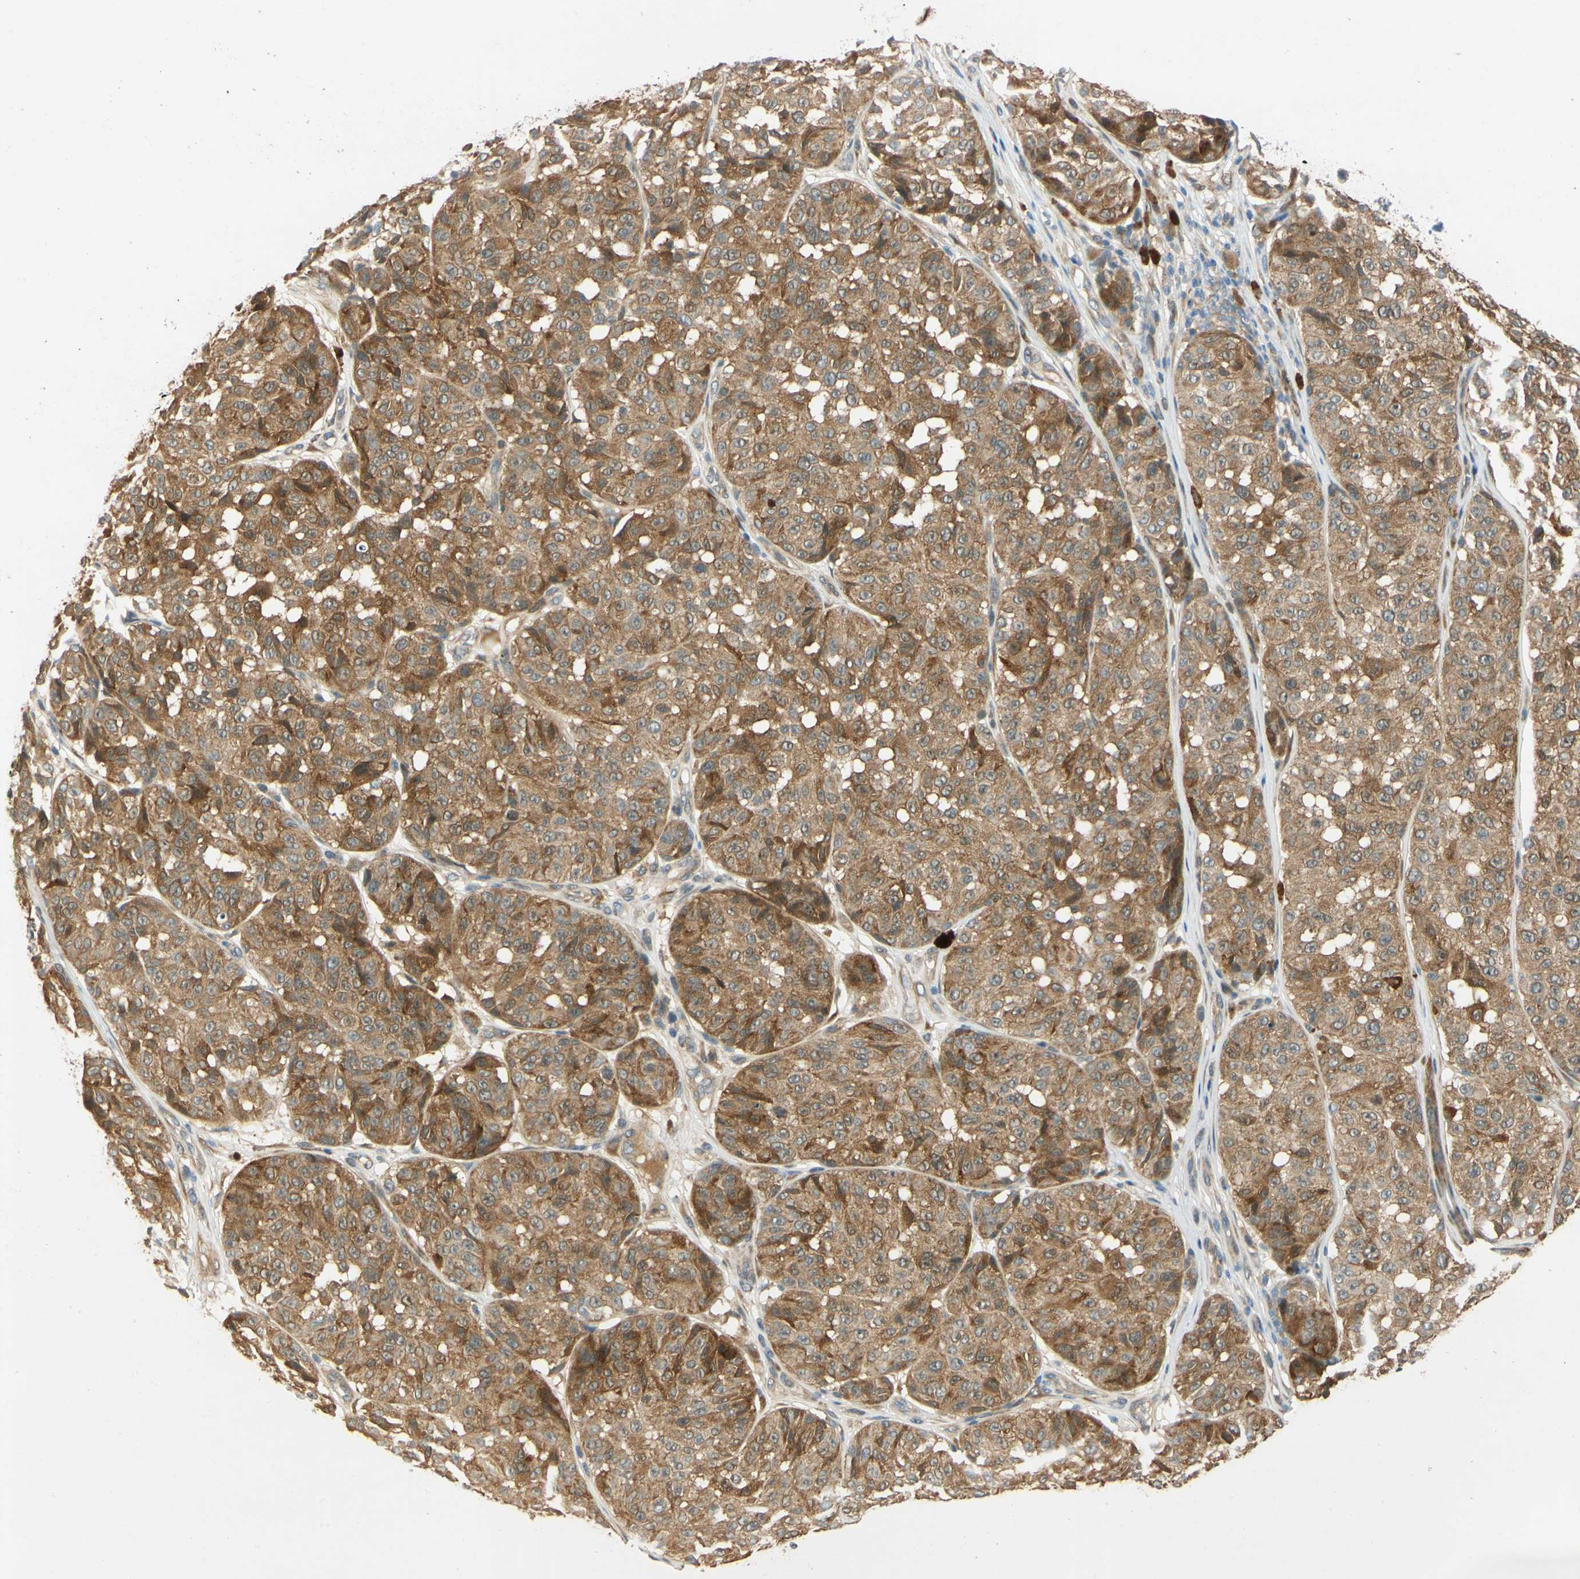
{"staining": {"intensity": "moderate", "quantity": ">75%", "location": "cytoplasmic/membranous"}, "tissue": "melanoma", "cell_type": "Tumor cells", "image_type": "cancer", "snomed": [{"axis": "morphology", "description": "Malignant melanoma, NOS"}, {"axis": "topography", "description": "Skin"}], "caption": "This image displays immunohistochemistry staining of malignant melanoma, with medium moderate cytoplasmic/membranous staining in approximately >75% of tumor cells.", "gene": "WIPI1", "patient": {"sex": "female", "age": 46}}